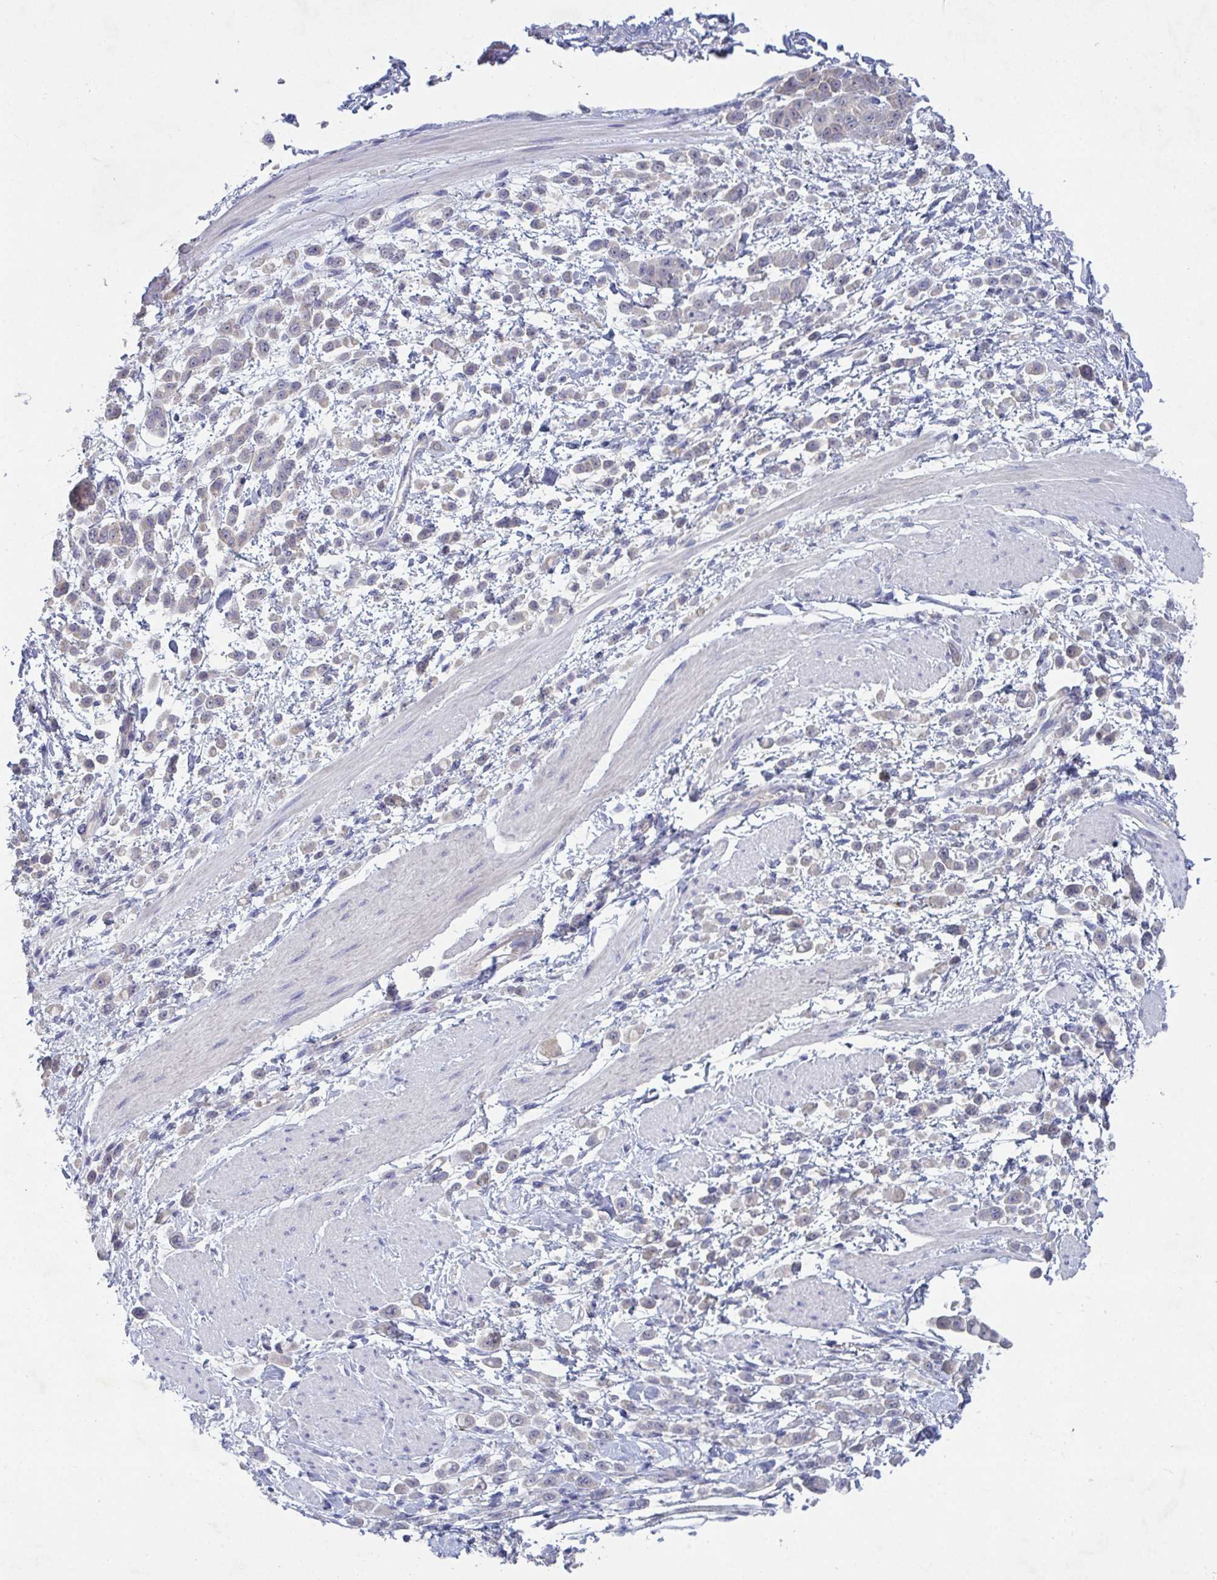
{"staining": {"intensity": "negative", "quantity": "none", "location": "none"}, "tissue": "pancreatic cancer", "cell_type": "Tumor cells", "image_type": "cancer", "snomed": [{"axis": "morphology", "description": "Normal tissue, NOS"}, {"axis": "morphology", "description": "Adenocarcinoma, NOS"}, {"axis": "topography", "description": "Pancreas"}], "caption": "Tumor cells show no significant expression in pancreatic cancer.", "gene": "GALNT13", "patient": {"sex": "female", "age": 64}}